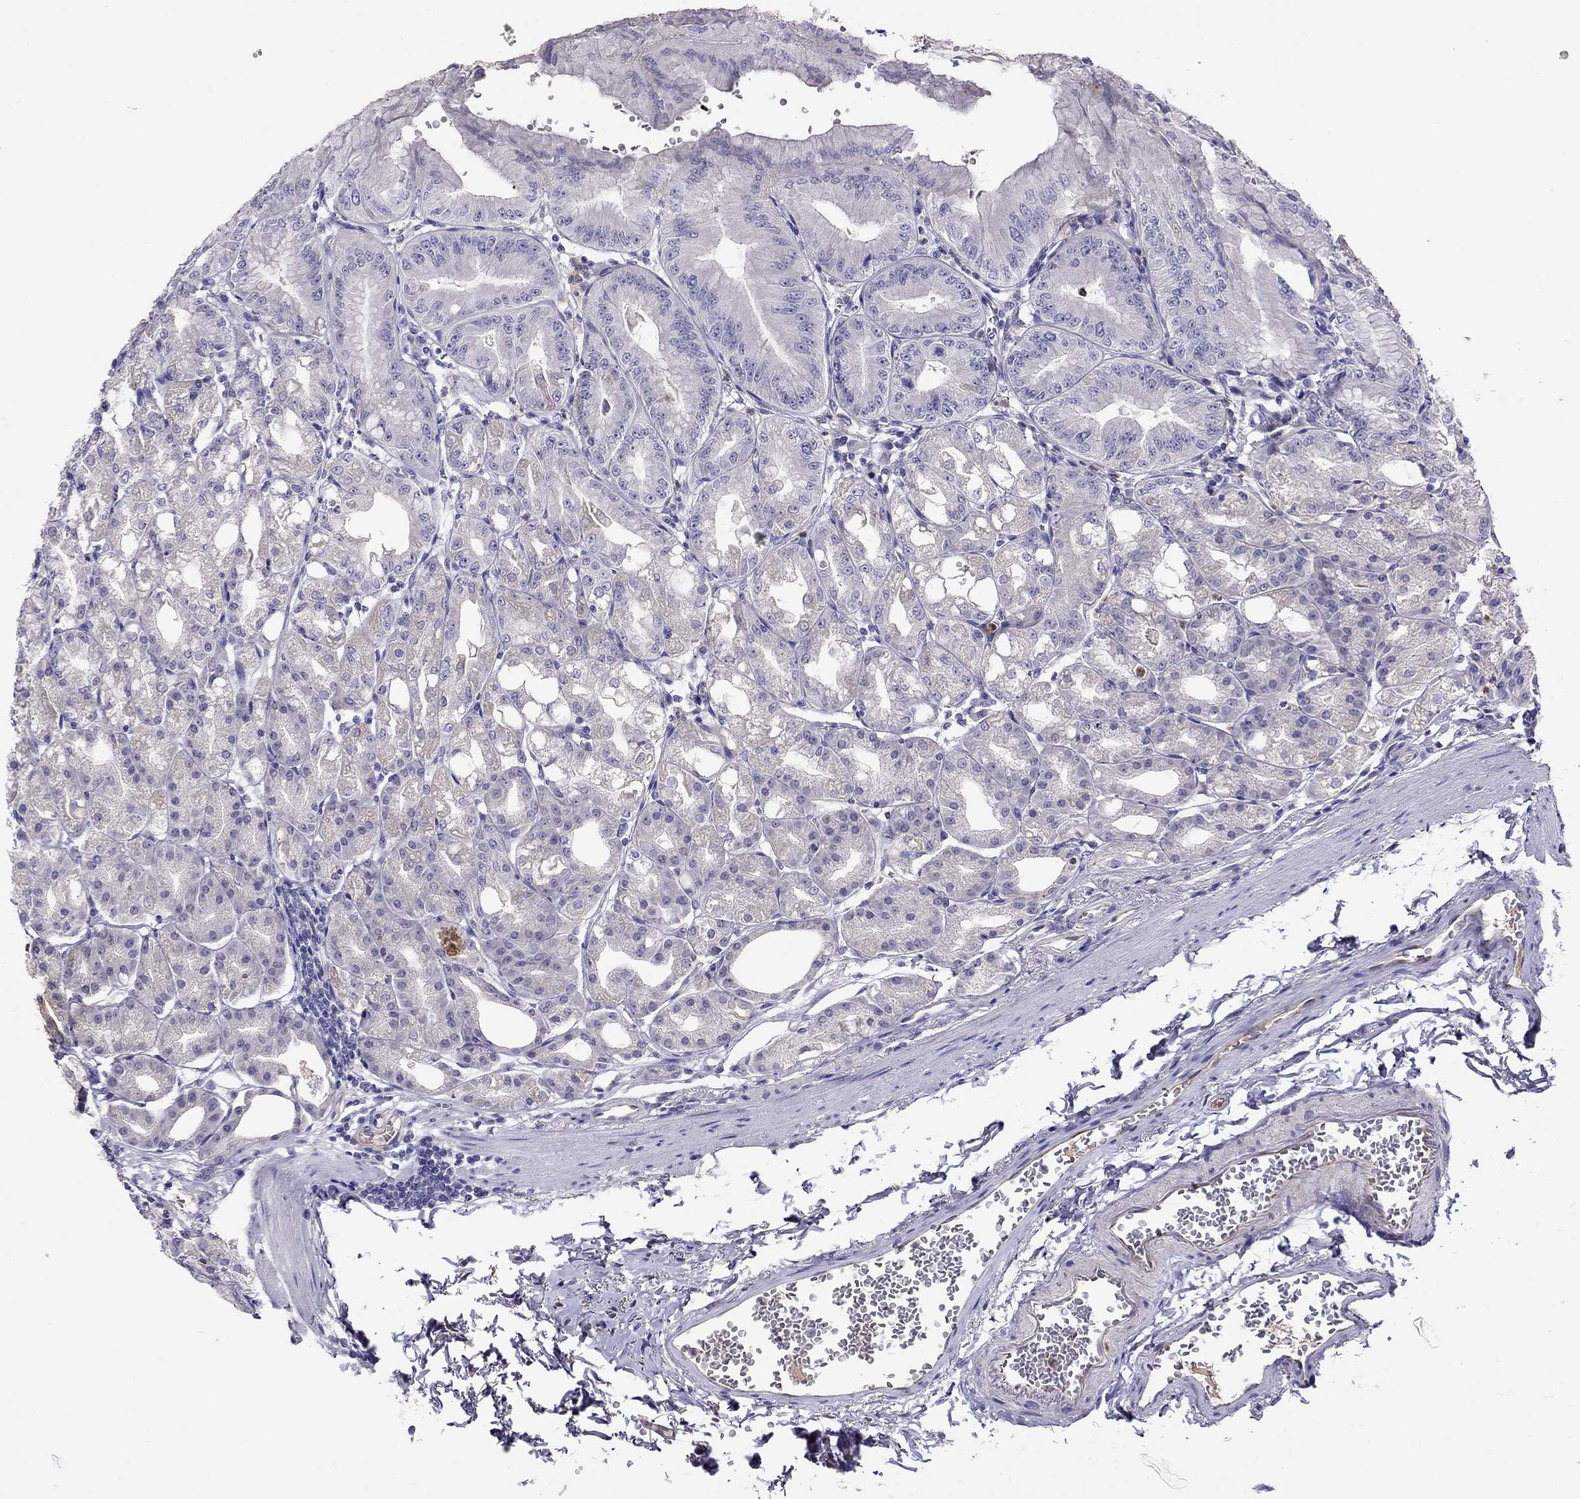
{"staining": {"intensity": "weak", "quantity": "25%-75%", "location": "cytoplasmic/membranous"}, "tissue": "stomach", "cell_type": "Glandular cells", "image_type": "normal", "snomed": [{"axis": "morphology", "description": "Normal tissue, NOS"}, {"axis": "topography", "description": "Stomach"}], "caption": "Immunohistochemical staining of unremarkable stomach displays low levels of weak cytoplasmic/membranous expression in approximately 25%-75% of glandular cells. (DAB (3,3'-diaminobenzidine) = brown stain, brightfield microscopy at high magnification).", "gene": "SPINT4", "patient": {"sex": "male", "age": 71}}